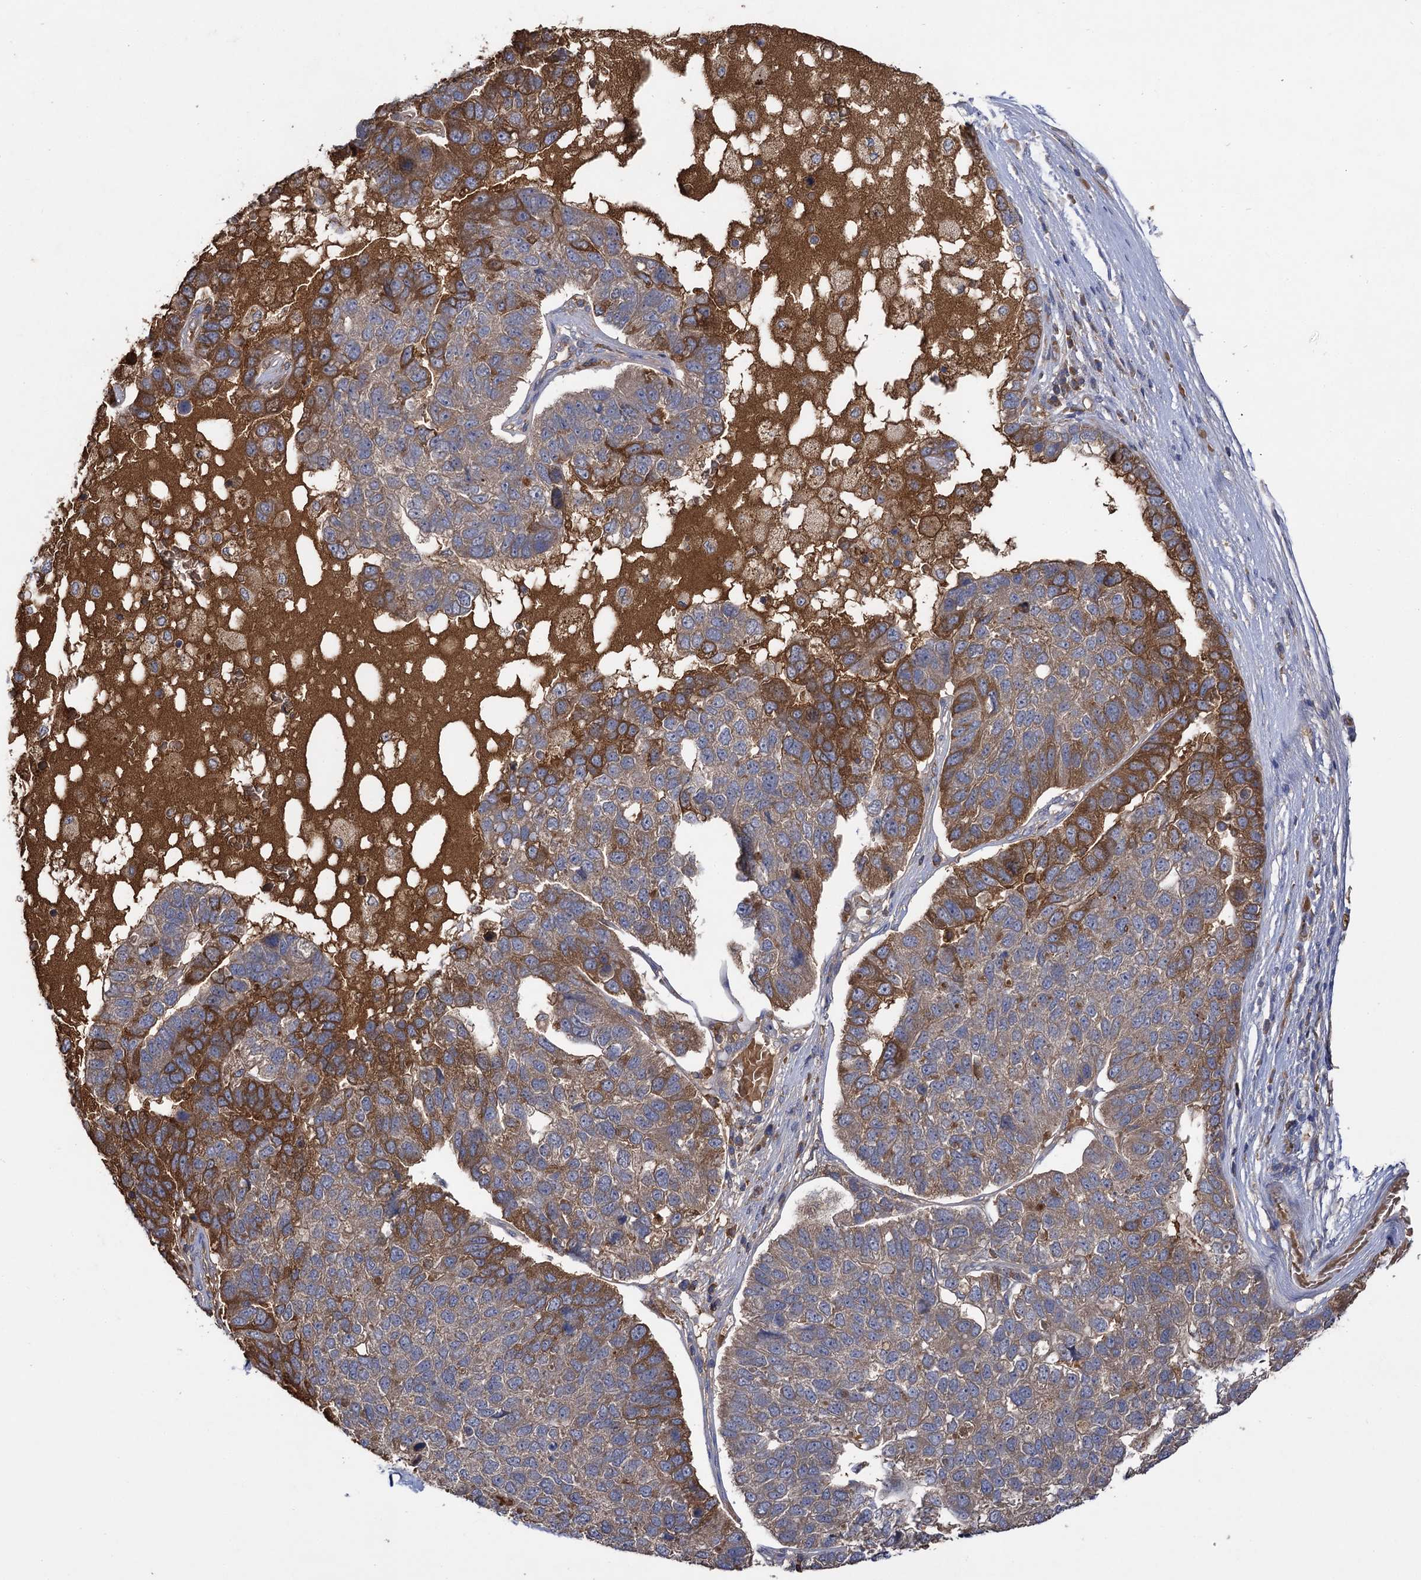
{"staining": {"intensity": "strong", "quantity": "<25%", "location": "cytoplasmic/membranous"}, "tissue": "pancreatic cancer", "cell_type": "Tumor cells", "image_type": "cancer", "snomed": [{"axis": "morphology", "description": "Adenocarcinoma, NOS"}, {"axis": "topography", "description": "Pancreas"}], "caption": "Strong cytoplasmic/membranous protein staining is seen in approximately <25% of tumor cells in adenocarcinoma (pancreatic).", "gene": "USP50", "patient": {"sex": "female", "age": 61}}